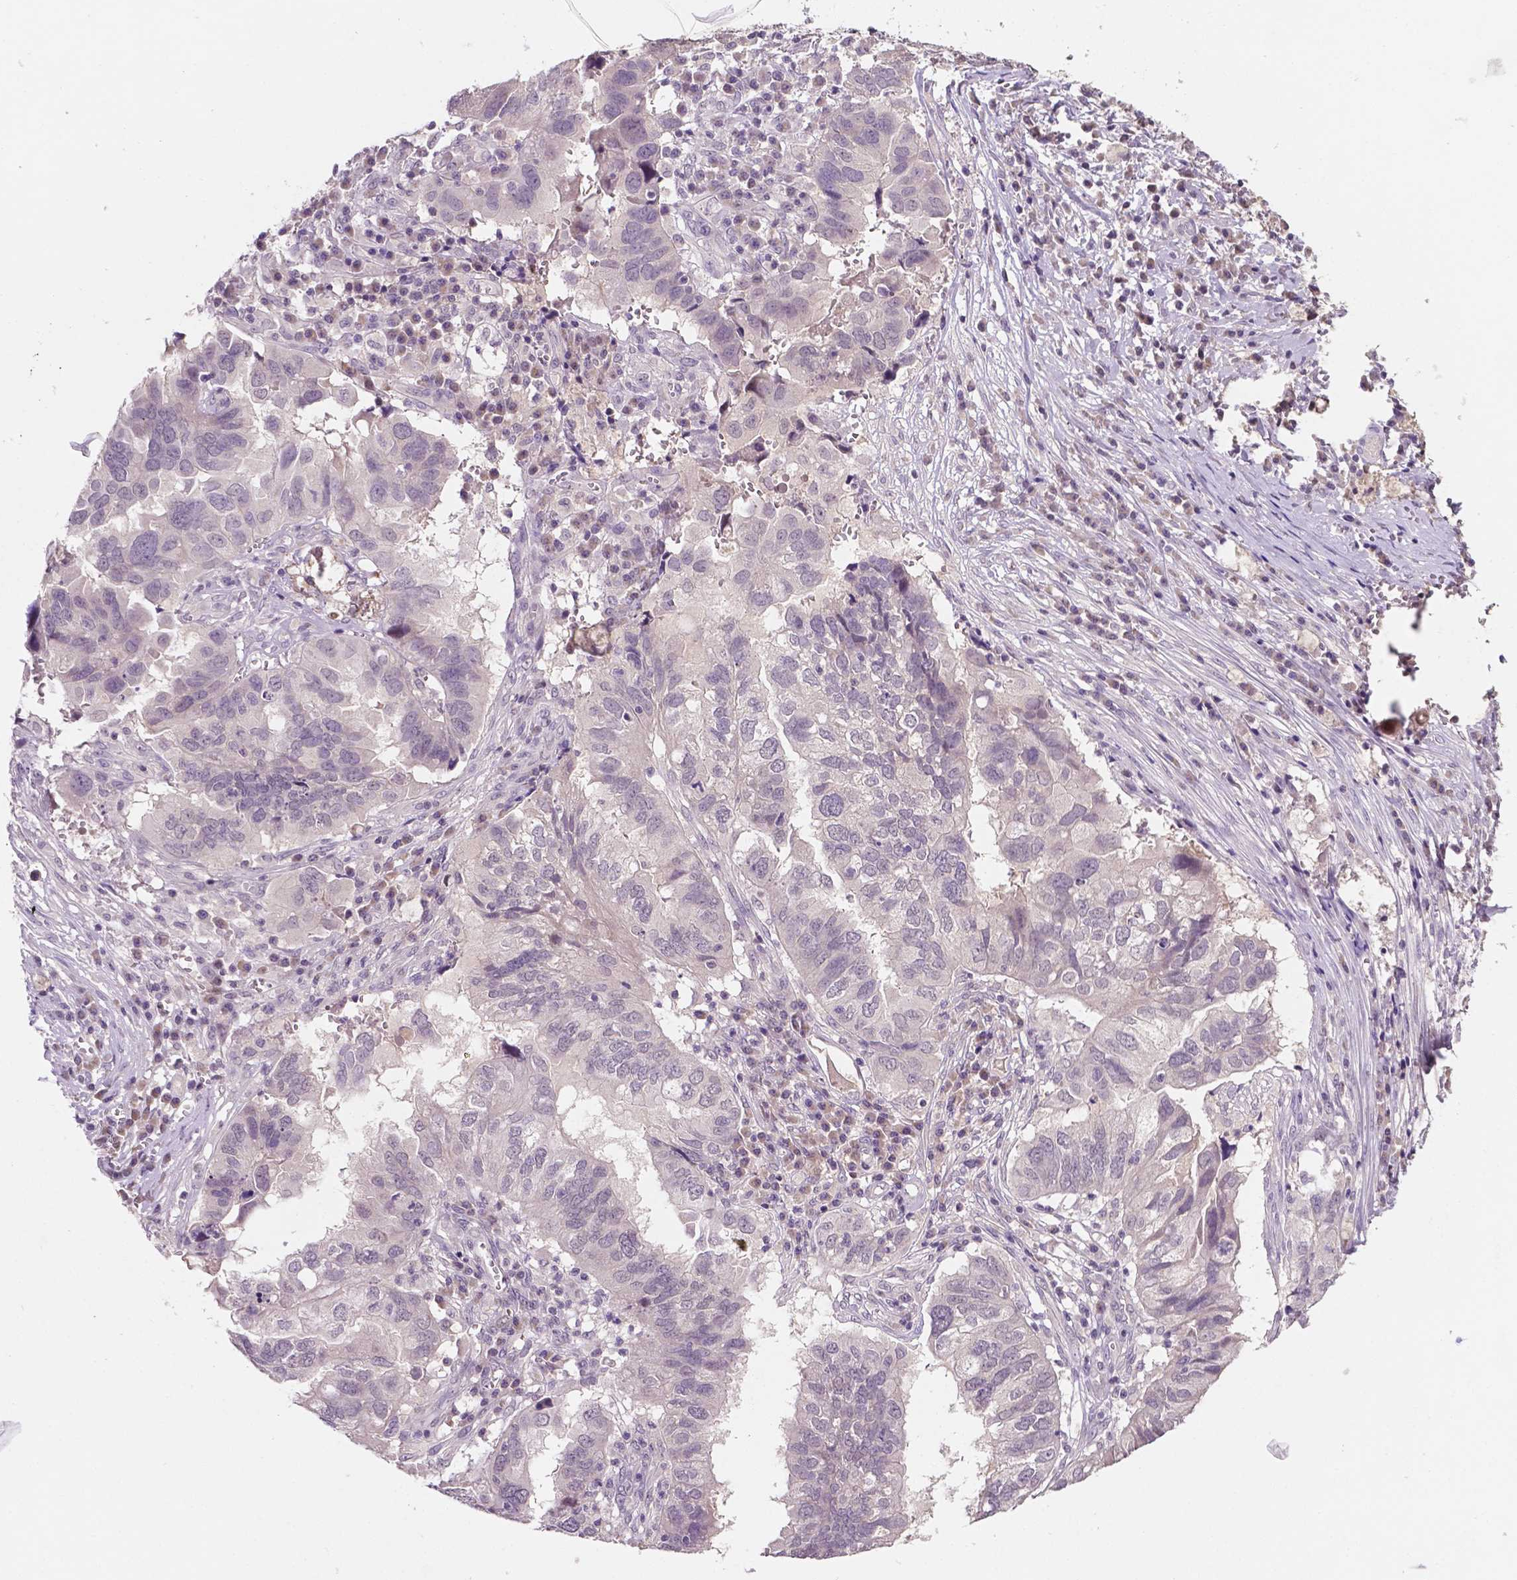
{"staining": {"intensity": "negative", "quantity": "none", "location": "none"}, "tissue": "ovarian cancer", "cell_type": "Tumor cells", "image_type": "cancer", "snomed": [{"axis": "morphology", "description": "Cystadenocarcinoma, serous, NOS"}, {"axis": "topography", "description": "Ovary"}], "caption": "This is an immunohistochemistry (IHC) micrograph of human ovarian cancer. There is no staining in tumor cells.", "gene": "MROH6", "patient": {"sex": "female", "age": 79}}